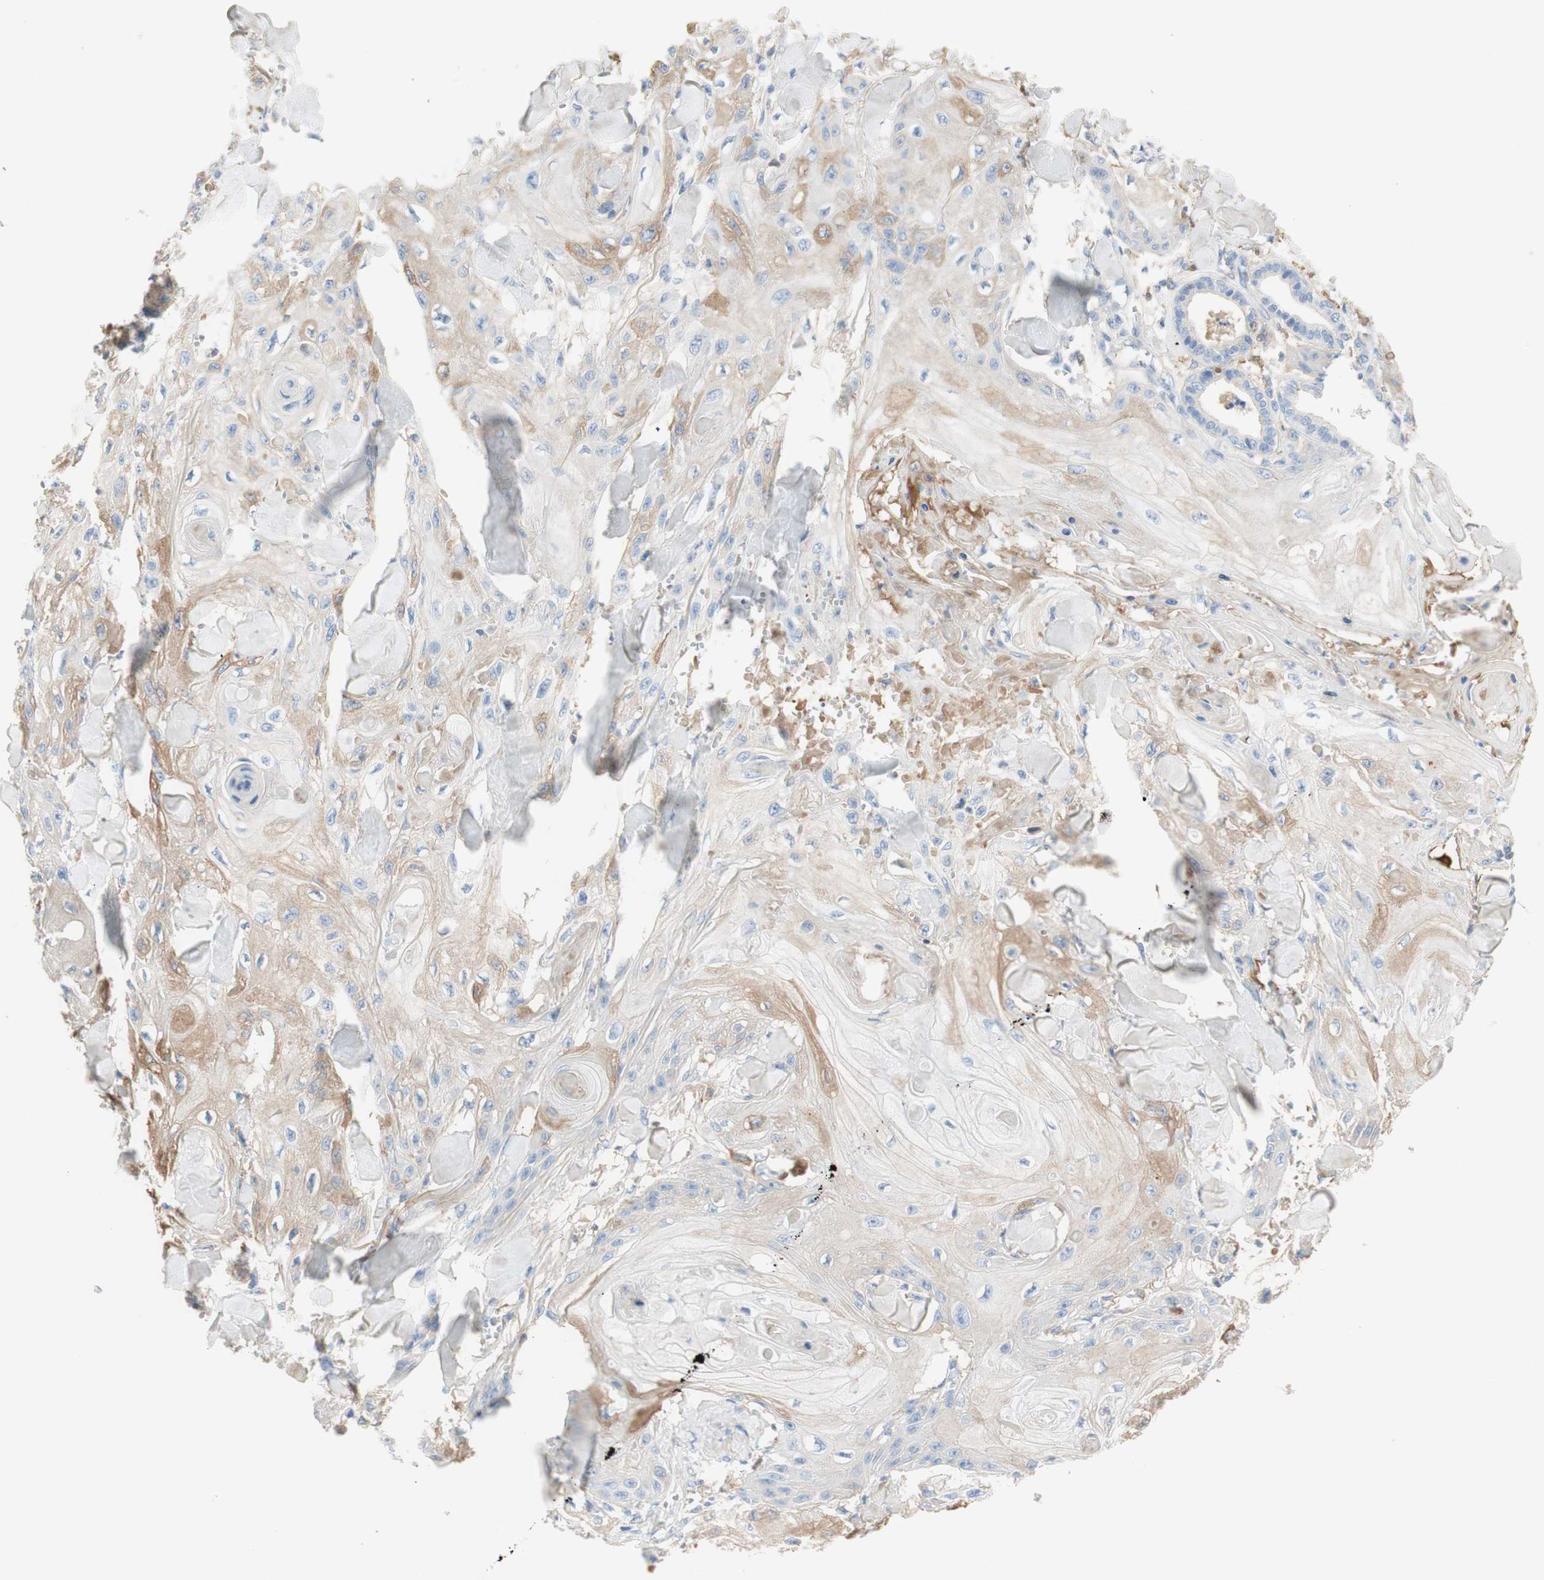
{"staining": {"intensity": "moderate", "quantity": "<25%", "location": "cytoplasmic/membranous"}, "tissue": "skin cancer", "cell_type": "Tumor cells", "image_type": "cancer", "snomed": [{"axis": "morphology", "description": "Squamous cell carcinoma, NOS"}, {"axis": "topography", "description": "Skin"}], "caption": "Immunohistochemical staining of skin cancer reveals low levels of moderate cytoplasmic/membranous positivity in approximately <25% of tumor cells.", "gene": "KNG1", "patient": {"sex": "male", "age": 74}}